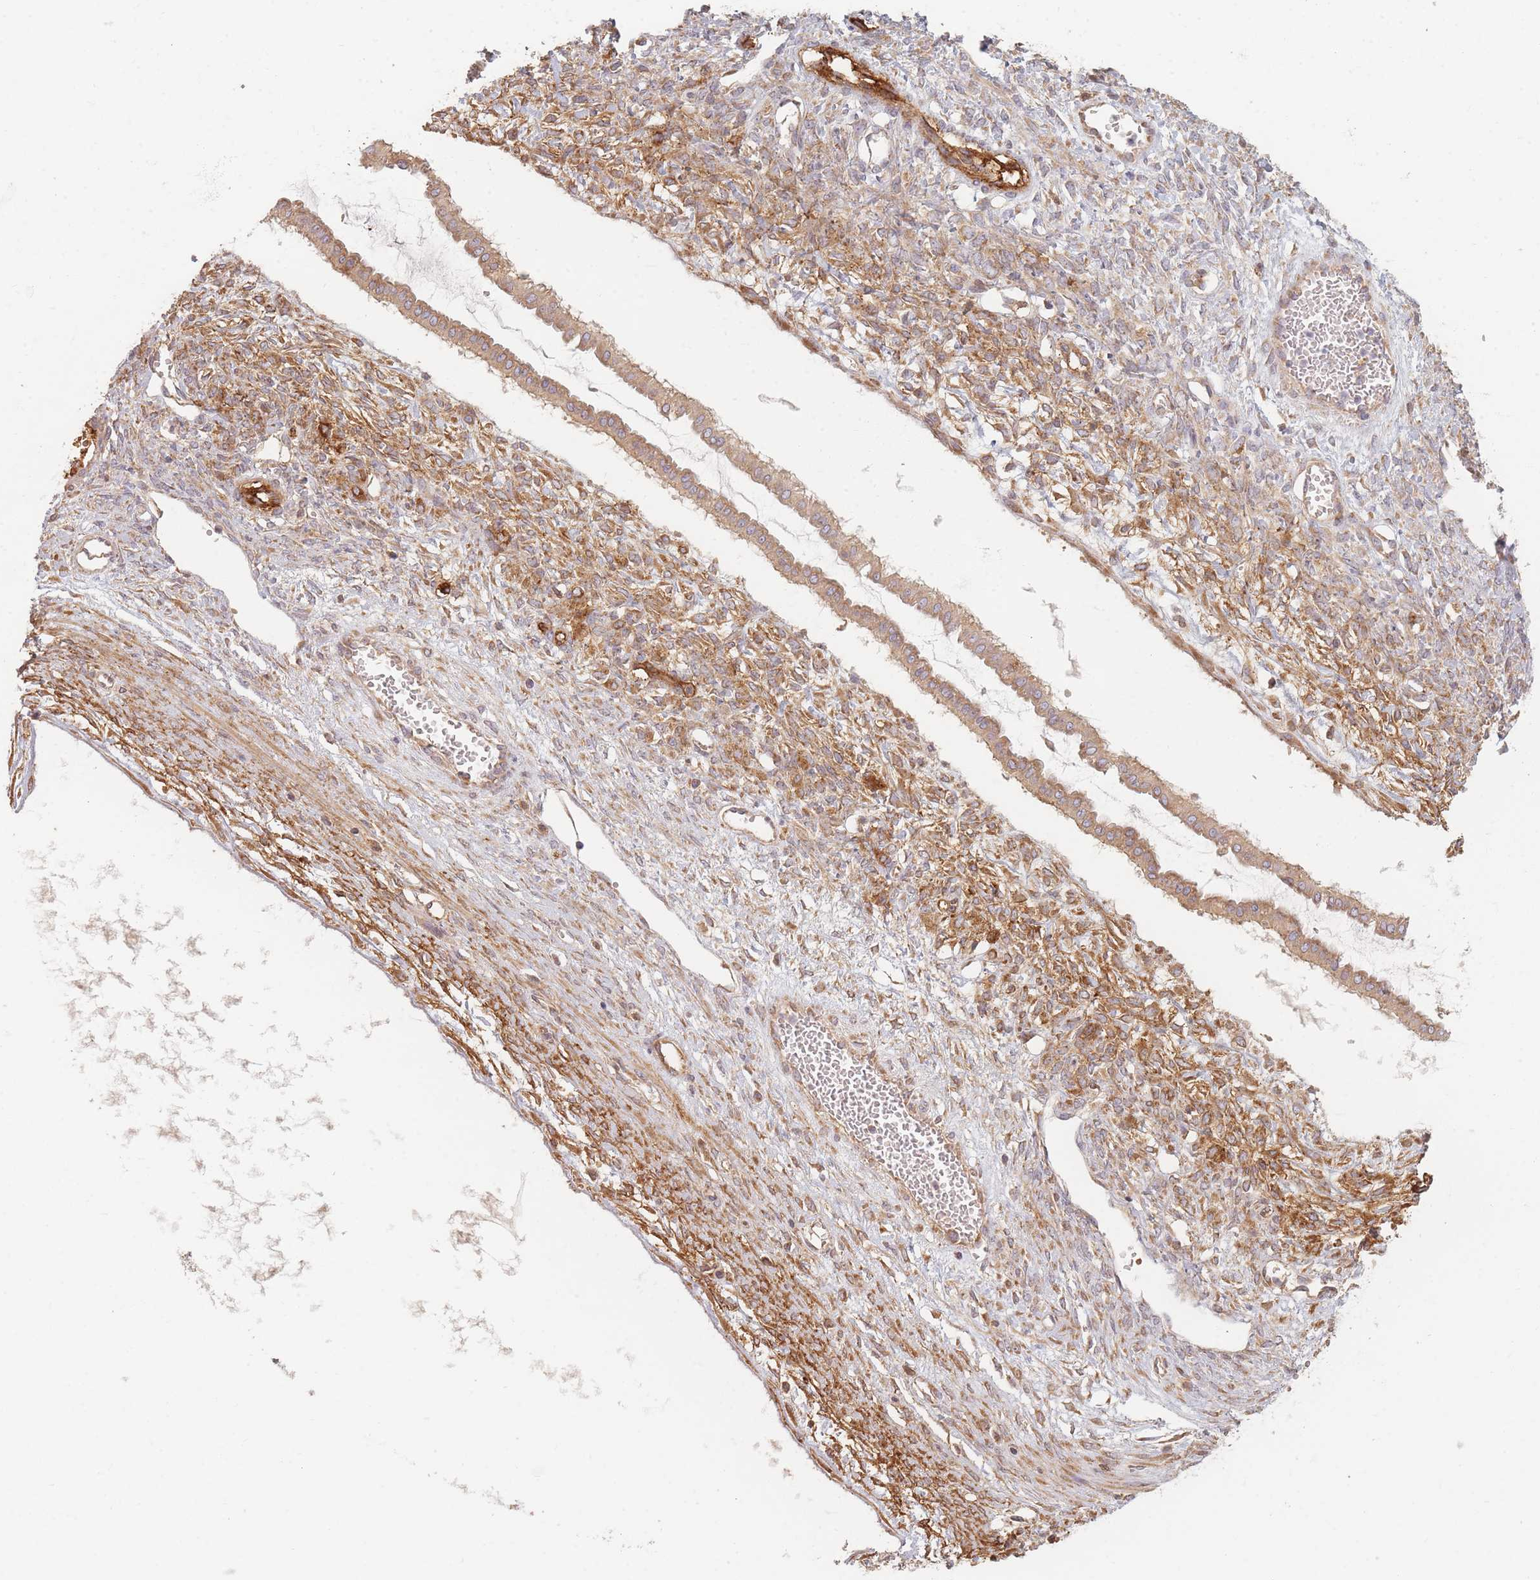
{"staining": {"intensity": "moderate", "quantity": ">75%", "location": "cytoplasmic/membranous"}, "tissue": "ovarian cancer", "cell_type": "Tumor cells", "image_type": "cancer", "snomed": [{"axis": "morphology", "description": "Cystadenocarcinoma, mucinous, NOS"}, {"axis": "topography", "description": "Ovary"}], "caption": "Tumor cells show medium levels of moderate cytoplasmic/membranous positivity in about >75% of cells in human ovarian cancer (mucinous cystadenocarcinoma).", "gene": "MRPS6", "patient": {"sex": "female", "age": 73}}